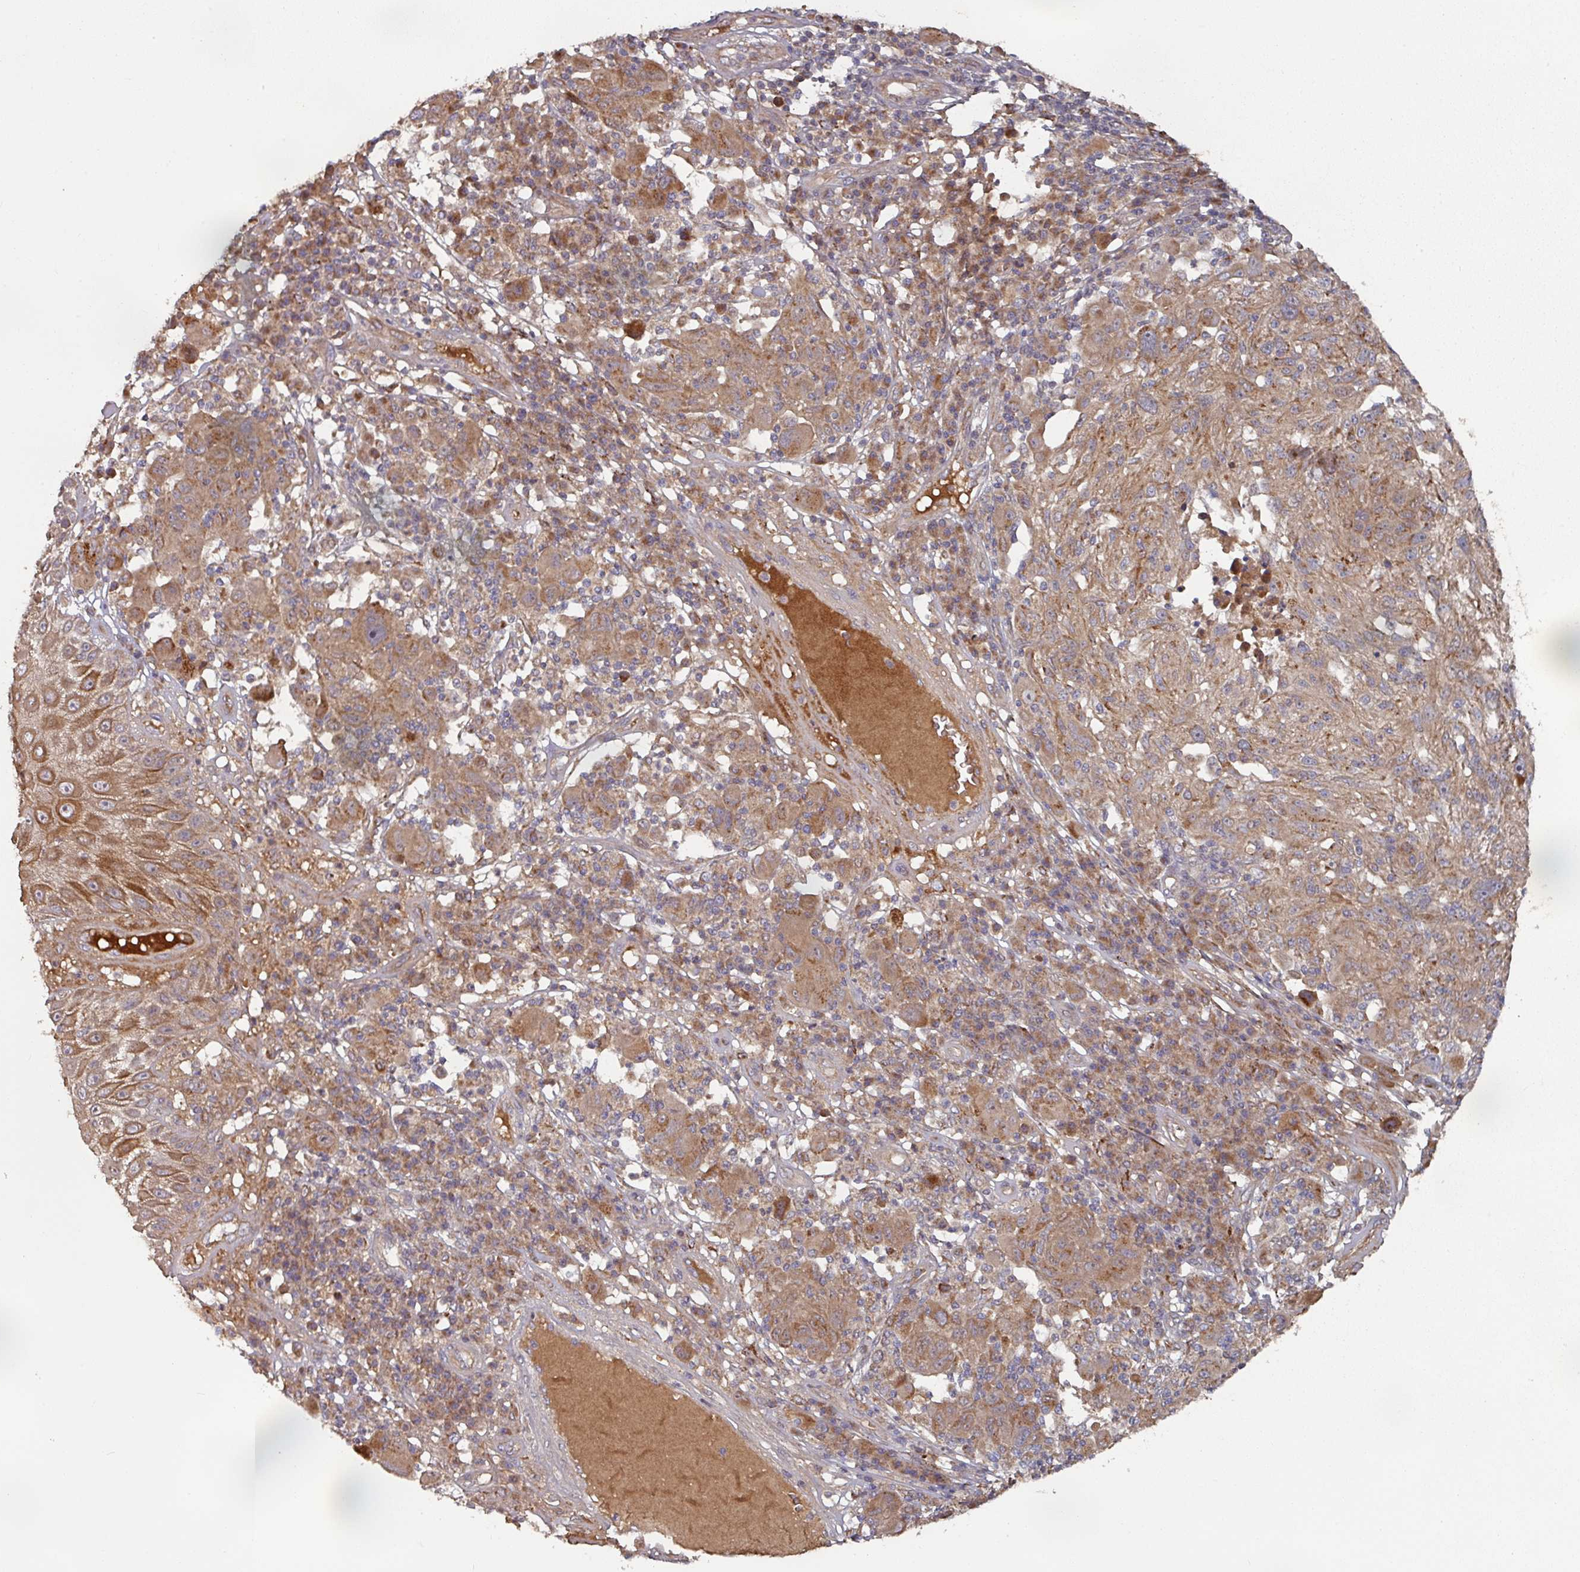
{"staining": {"intensity": "moderate", "quantity": ">75%", "location": "cytoplasmic/membranous"}, "tissue": "melanoma", "cell_type": "Tumor cells", "image_type": "cancer", "snomed": [{"axis": "morphology", "description": "Malignant melanoma, NOS"}, {"axis": "topography", "description": "Skin"}], "caption": "Immunohistochemical staining of human melanoma exhibits medium levels of moderate cytoplasmic/membranous expression in about >75% of tumor cells. (DAB IHC with brightfield microscopy, high magnification).", "gene": "DNAJC7", "patient": {"sex": "male", "age": 53}}